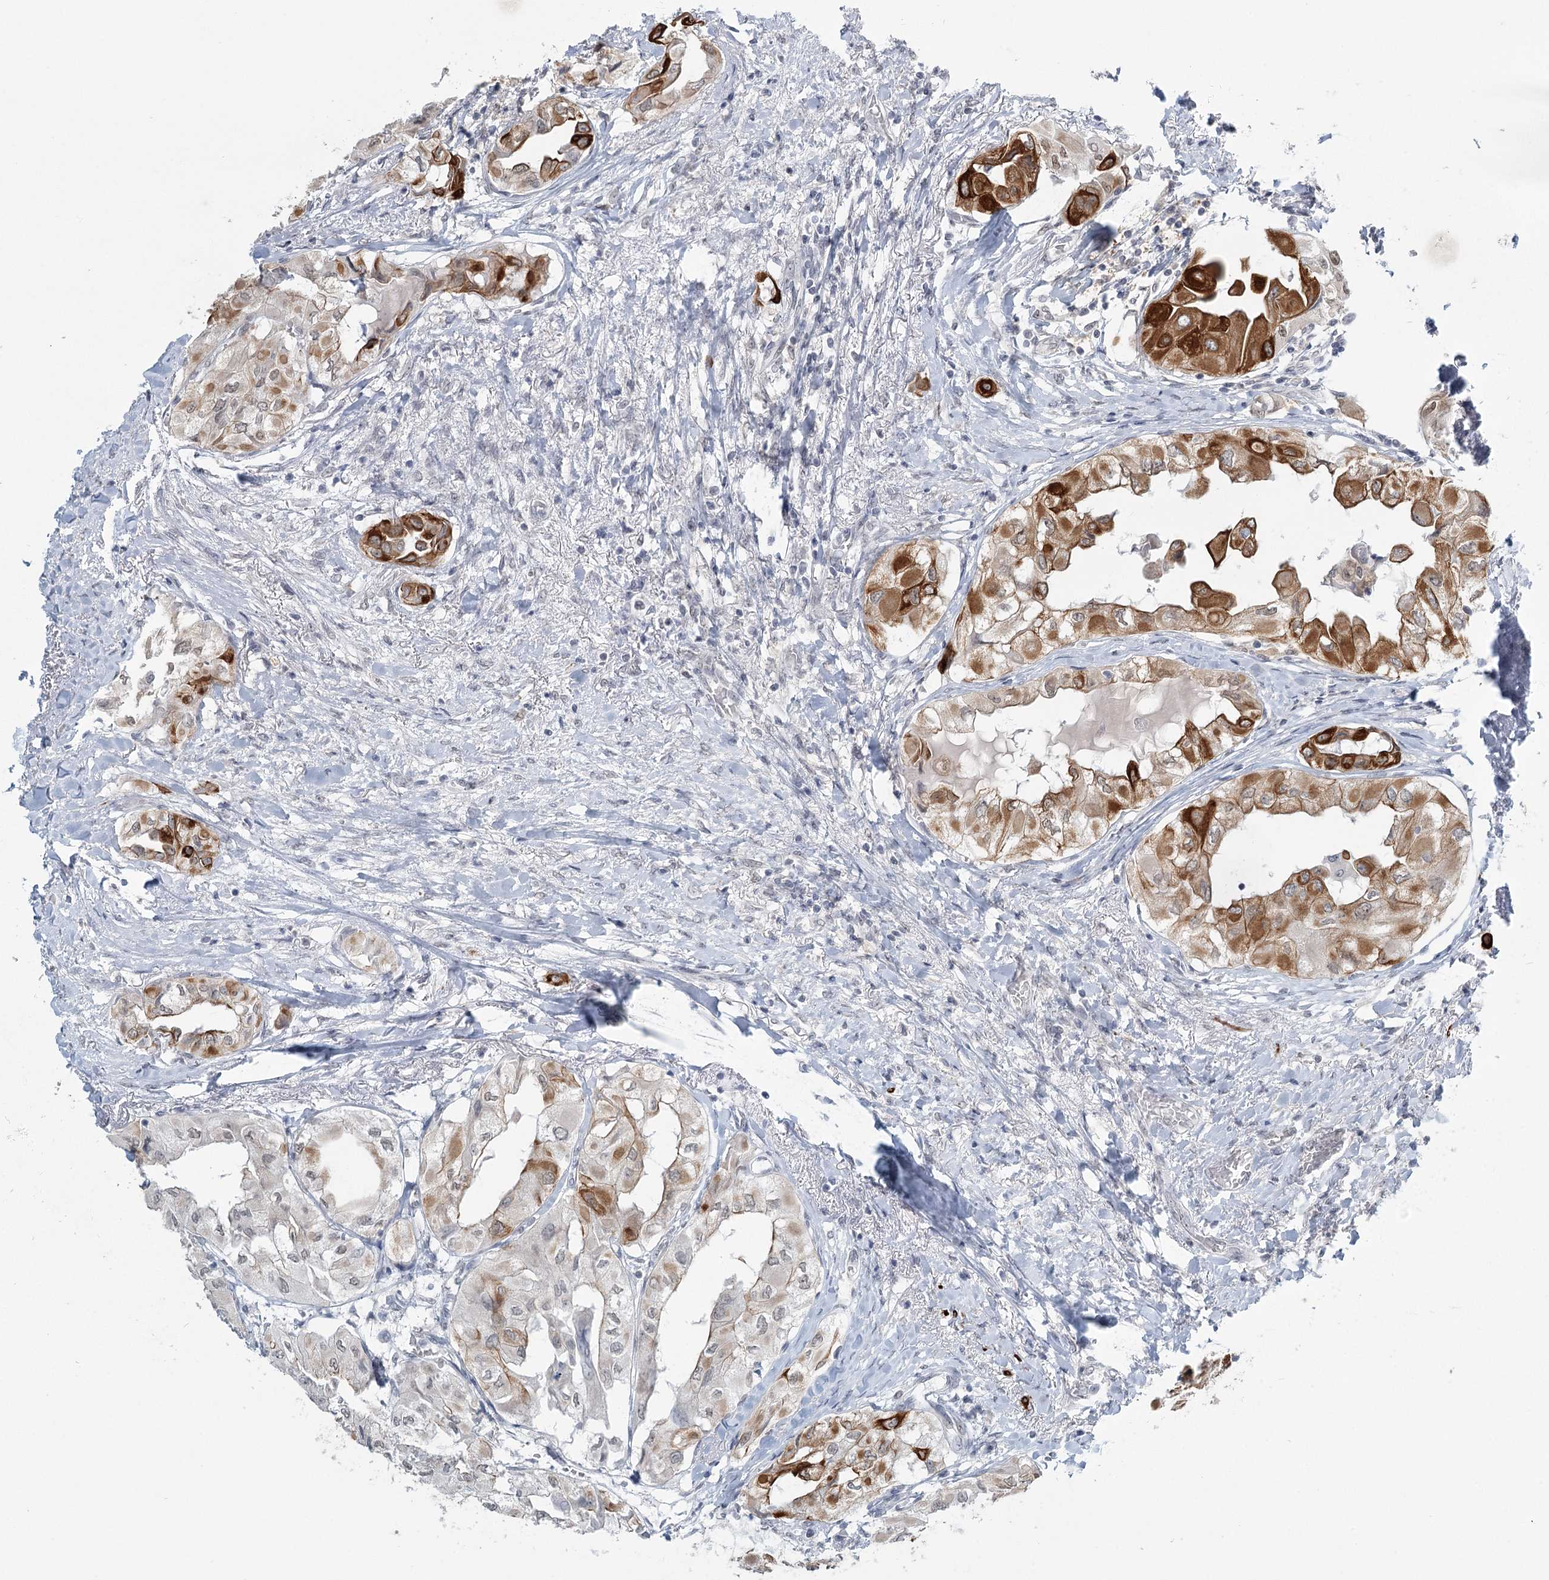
{"staining": {"intensity": "strong", "quantity": "25%-75%", "location": "cytoplasmic/membranous"}, "tissue": "thyroid cancer", "cell_type": "Tumor cells", "image_type": "cancer", "snomed": [{"axis": "morphology", "description": "Papillary adenocarcinoma, NOS"}, {"axis": "topography", "description": "Thyroid gland"}], "caption": "A micrograph showing strong cytoplasmic/membranous staining in approximately 25%-75% of tumor cells in thyroid papillary adenocarcinoma, as visualized by brown immunohistochemical staining.", "gene": "TMEM70", "patient": {"sex": "female", "age": 59}}